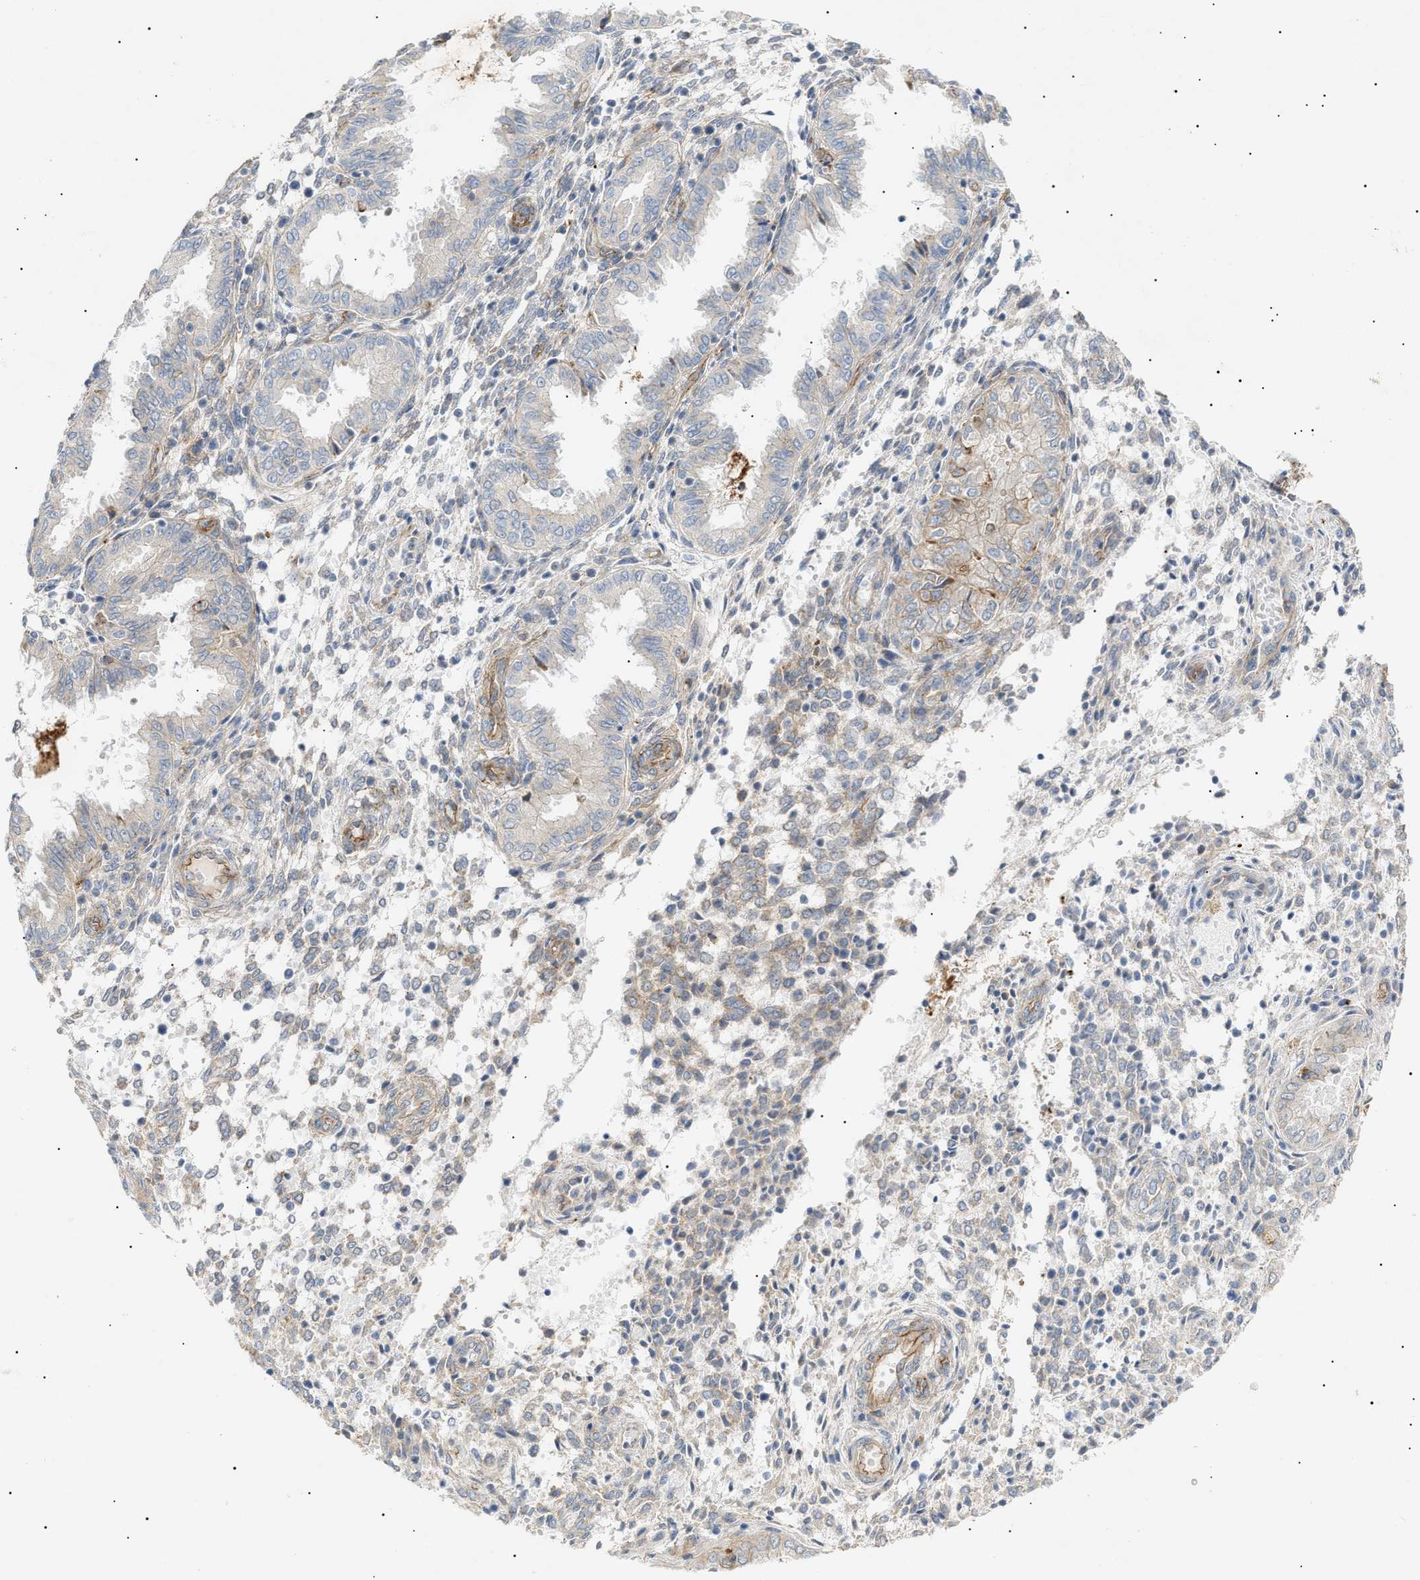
{"staining": {"intensity": "negative", "quantity": "none", "location": "none"}, "tissue": "endometrium", "cell_type": "Cells in endometrial stroma", "image_type": "normal", "snomed": [{"axis": "morphology", "description": "Normal tissue, NOS"}, {"axis": "topography", "description": "Endometrium"}], "caption": "DAB (3,3'-diaminobenzidine) immunohistochemical staining of unremarkable endometrium demonstrates no significant positivity in cells in endometrial stroma. The staining is performed using DAB (3,3'-diaminobenzidine) brown chromogen with nuclei counter-stained in using hematoxylin.", "gene": "ZFHX2", "patient": {"sex": "female", "age": 33}}